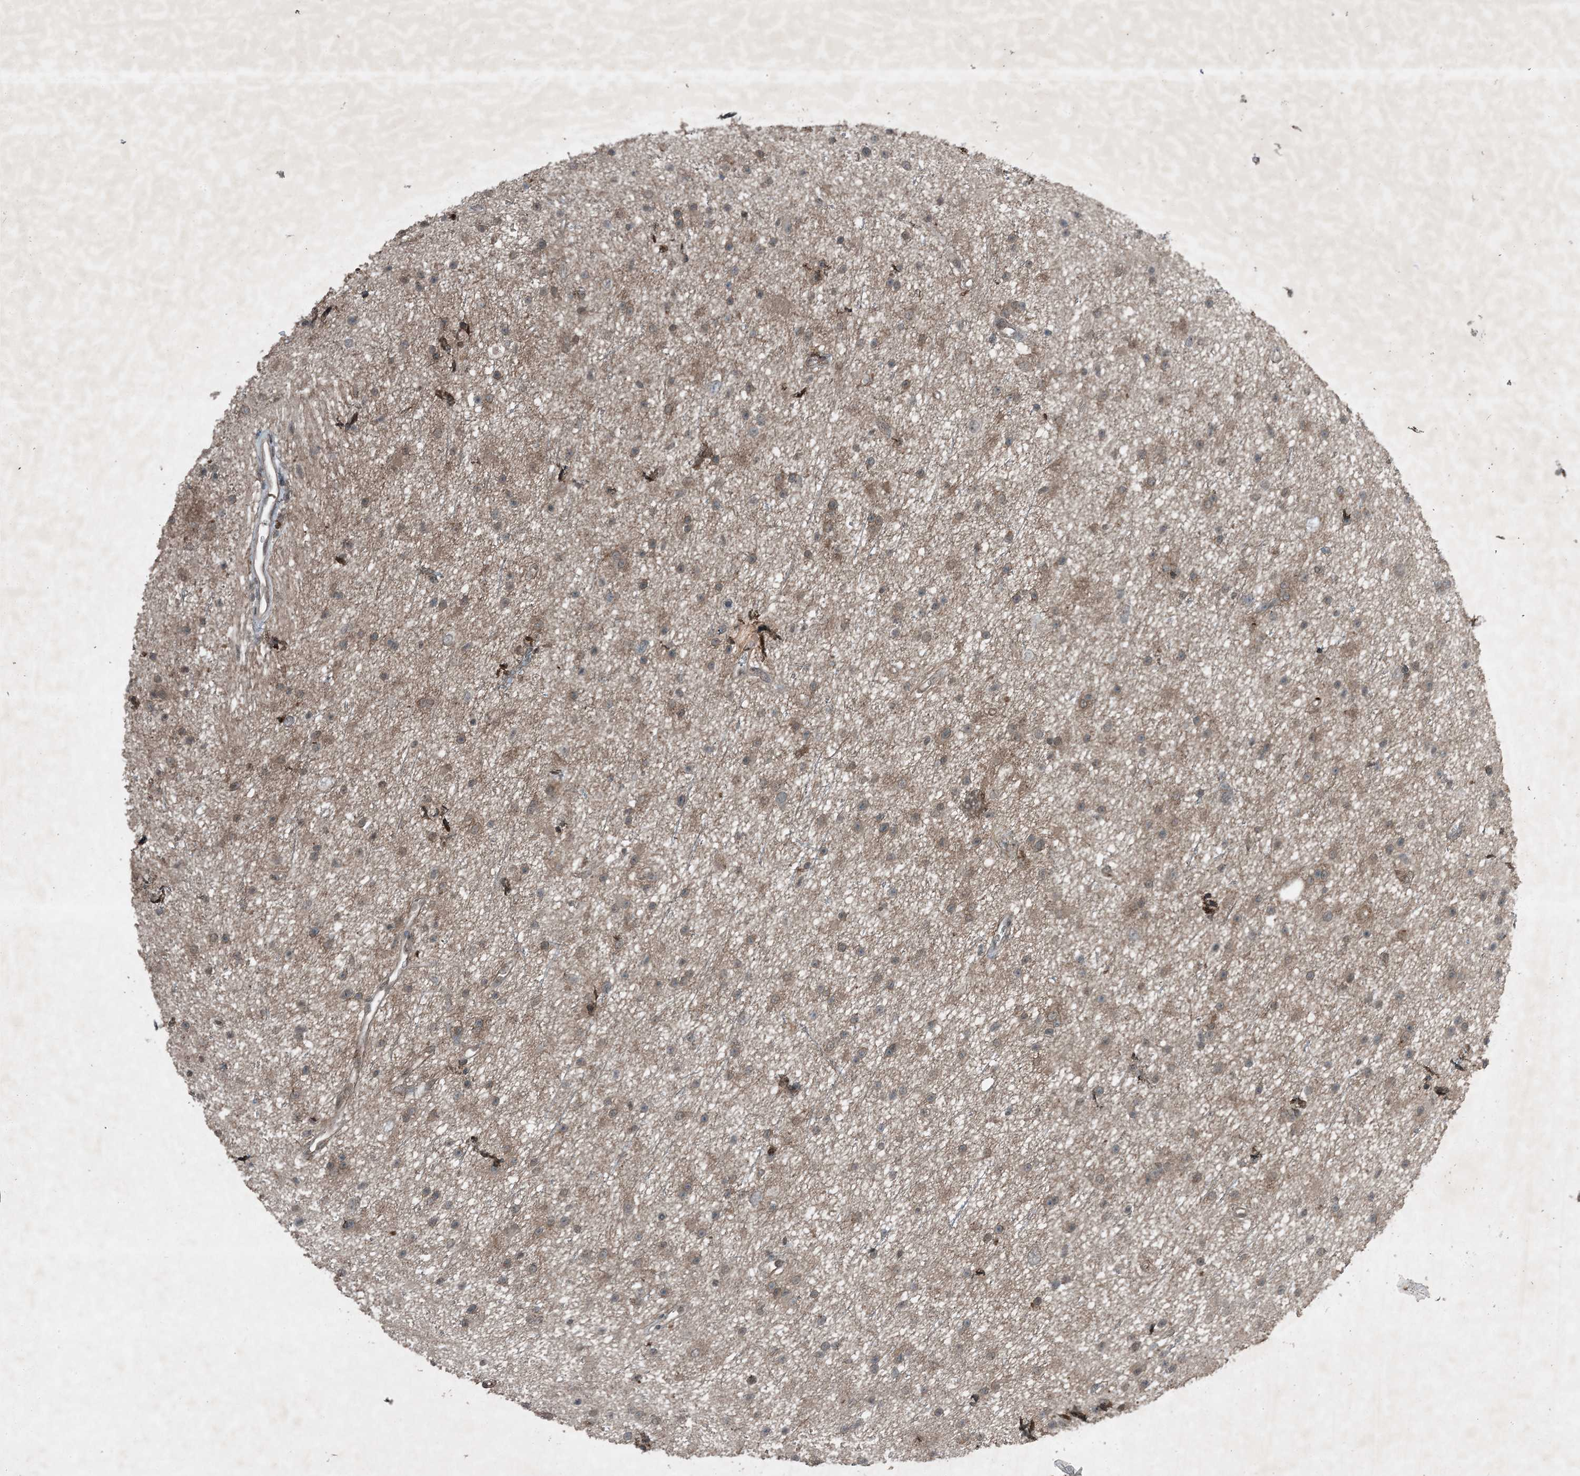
{"staining": {"intensity": "weak", "quantity": ">75%", "location": "cytoplasmic/membranous"}, "tissue": "glioma", "cell_type": "Tumor cells", "image_type": "cancer", "snomed": [{"axis": "morphology", "description": "Glioma, malignant, Low grade"}, {"axis": "topography", "description": "Cerebral cortex"}], "caption": "Weak cytoplasmic/membranous expression for a protein is appreciated in about >75% of tumor cells of low-grade glioma (malignant) using IHC.", "gene": "MDN1", "patient": {"sex": "female", "age": 39}}